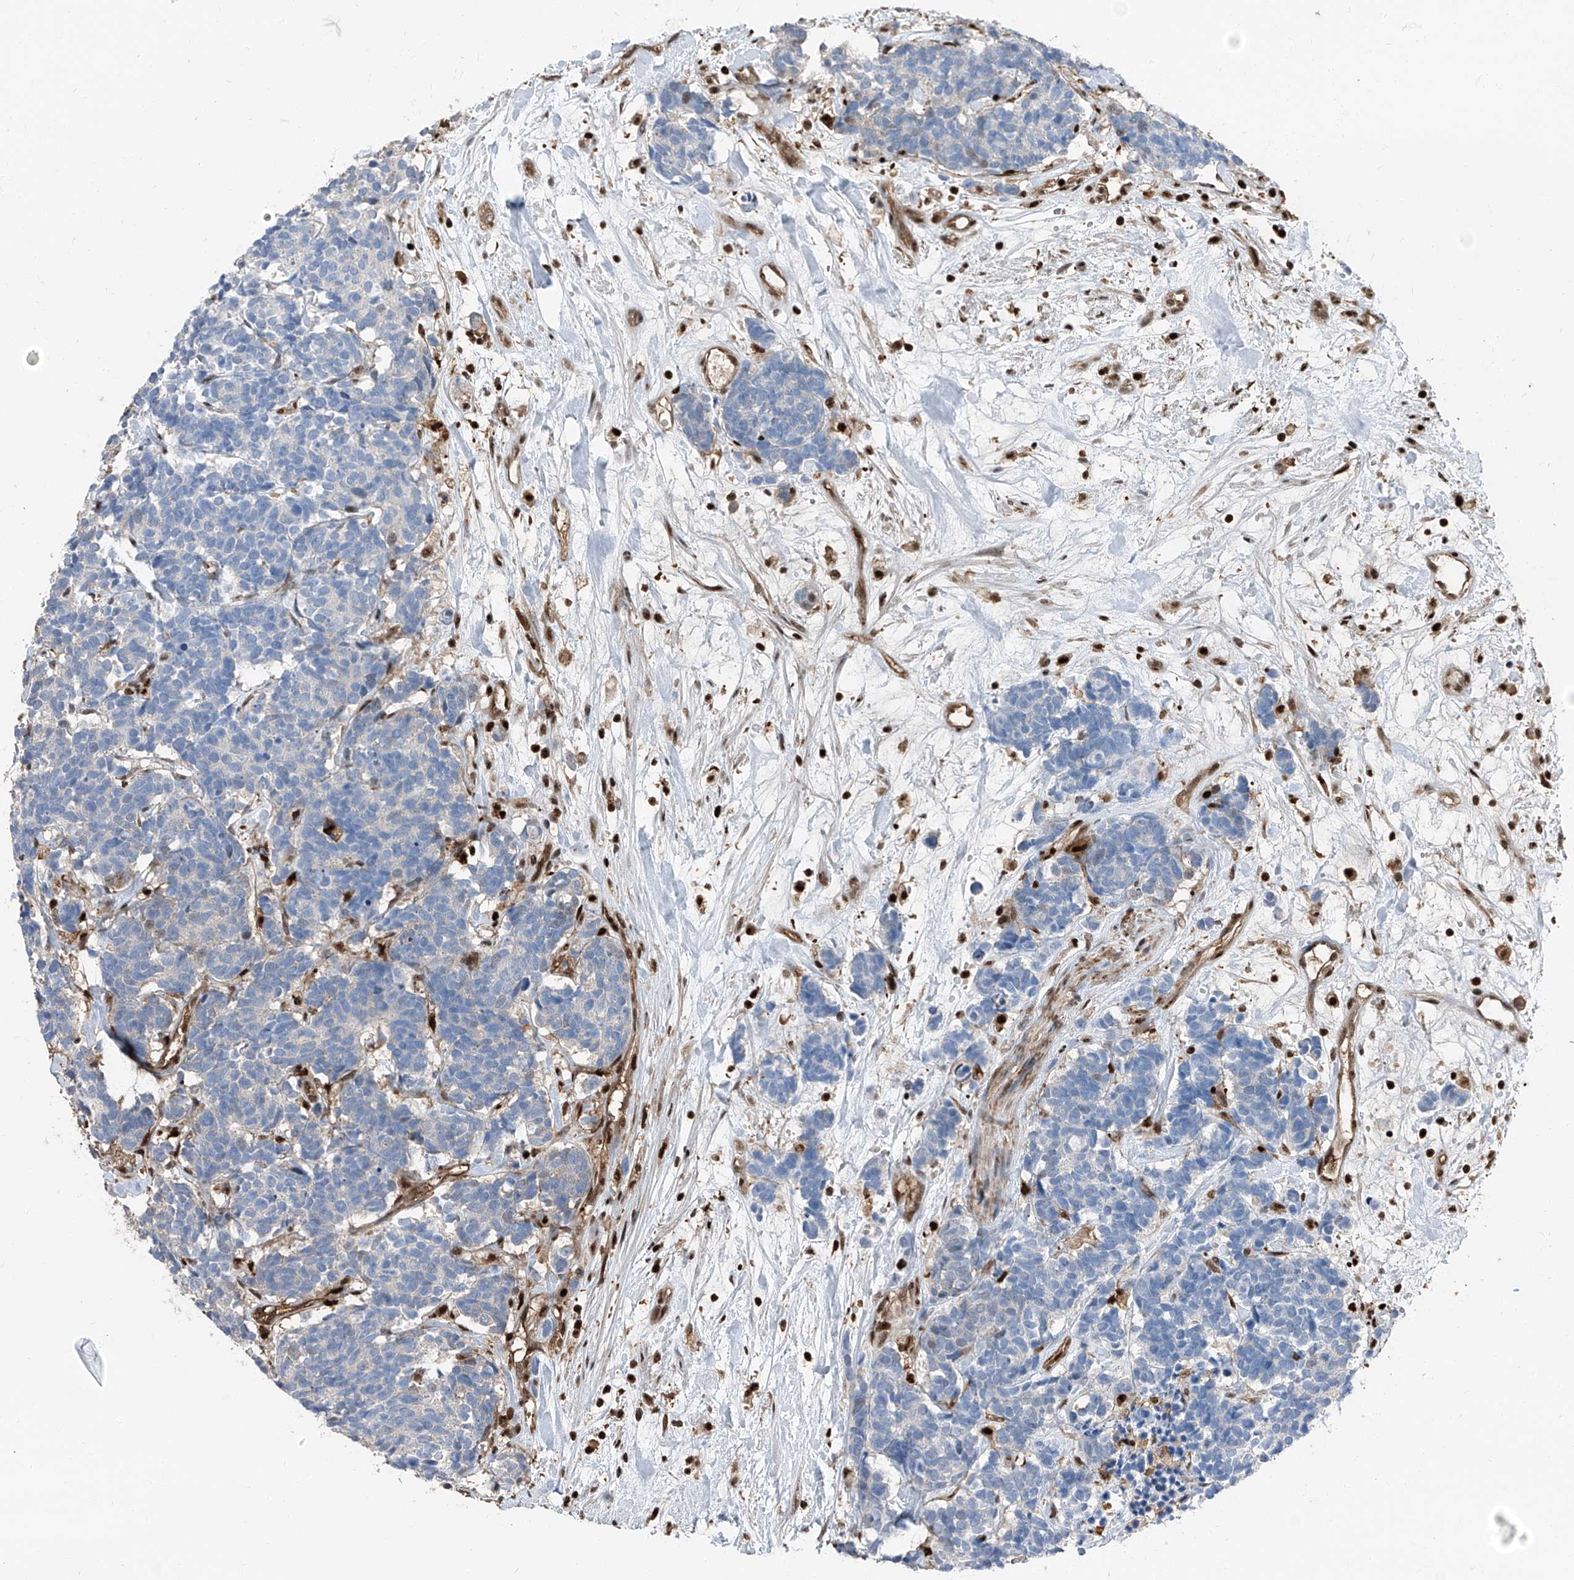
{"staining": {"intensity": "negative", "quantity": "none", "location": "none"}, "tissue": "carcinoid", "cell_type": "Tumor cells", "image_type": "cancer", "snomed": [{"axis": "morphology", "description": "Carcinoma, NOS"}, {"axis": "morphology", "description": "Carcinoid, malignant, NOS"}, {"axis": "topography", "description": "Urinary bladder"}], "caption": "The histopathology image demonstrates no significant staining in tumor cells of carcinoid.", "gene": "PSMB10", "patient": {"sex": "male", "age": 57}}